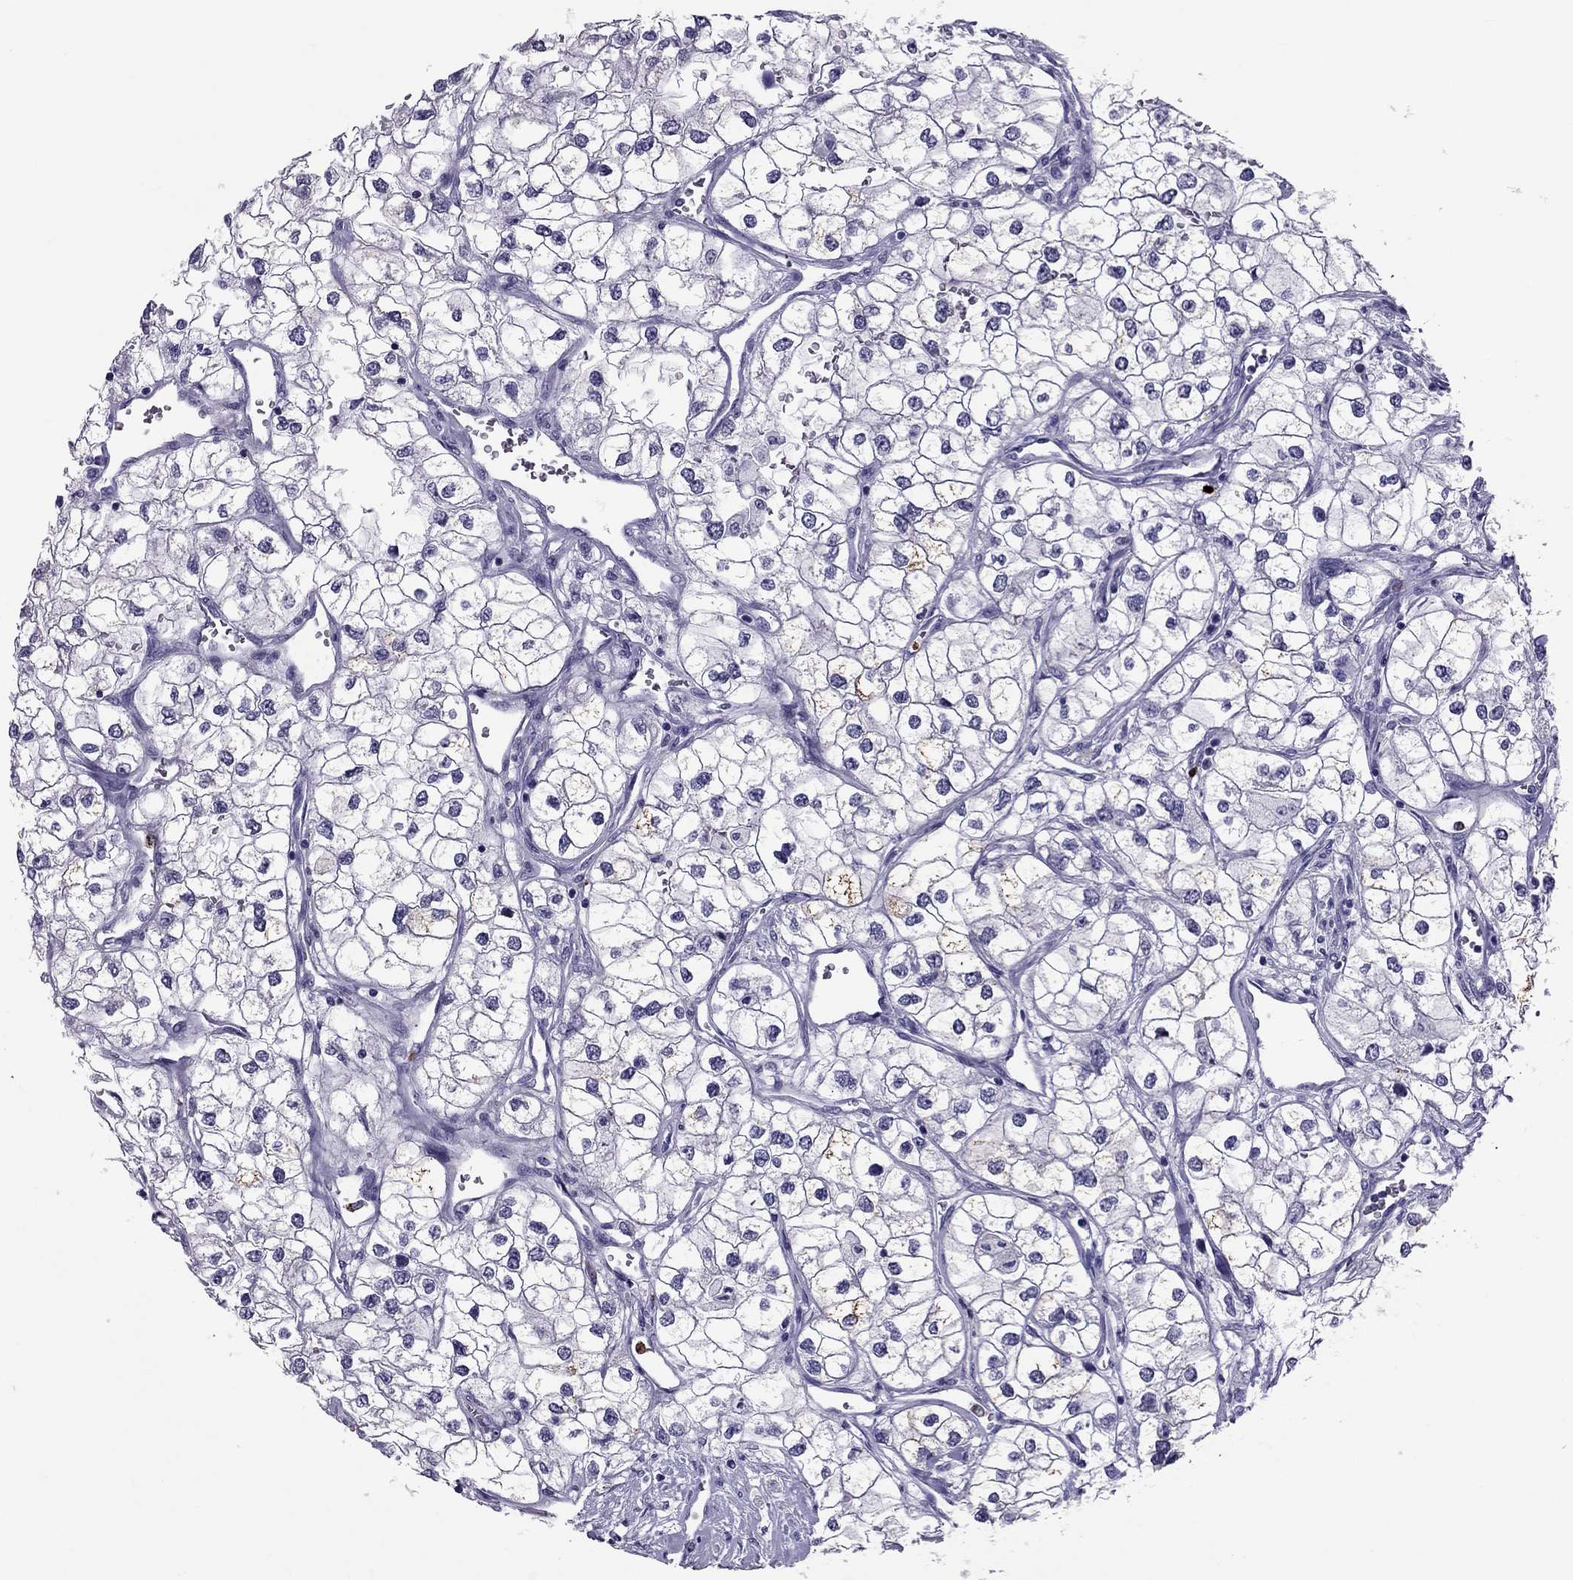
{"staining": {"intensity": "weak", "quantity": "<25%", "location": "cytoplasmic/membranous"}, "tissue": "renal cancer", "cell_type": "Tumor cells", "image_type": "cancer", "snomed": [{"axis": "morphology", "description": "Adenocarcinoma, NOS"}, {"axis": "topography", "description": "Kidney"}], "caption": "Tumor cells are negative for protein expression in human renal cancer.", "gene": "CCL27", "patient": {"sex": "male", "age": 59}}